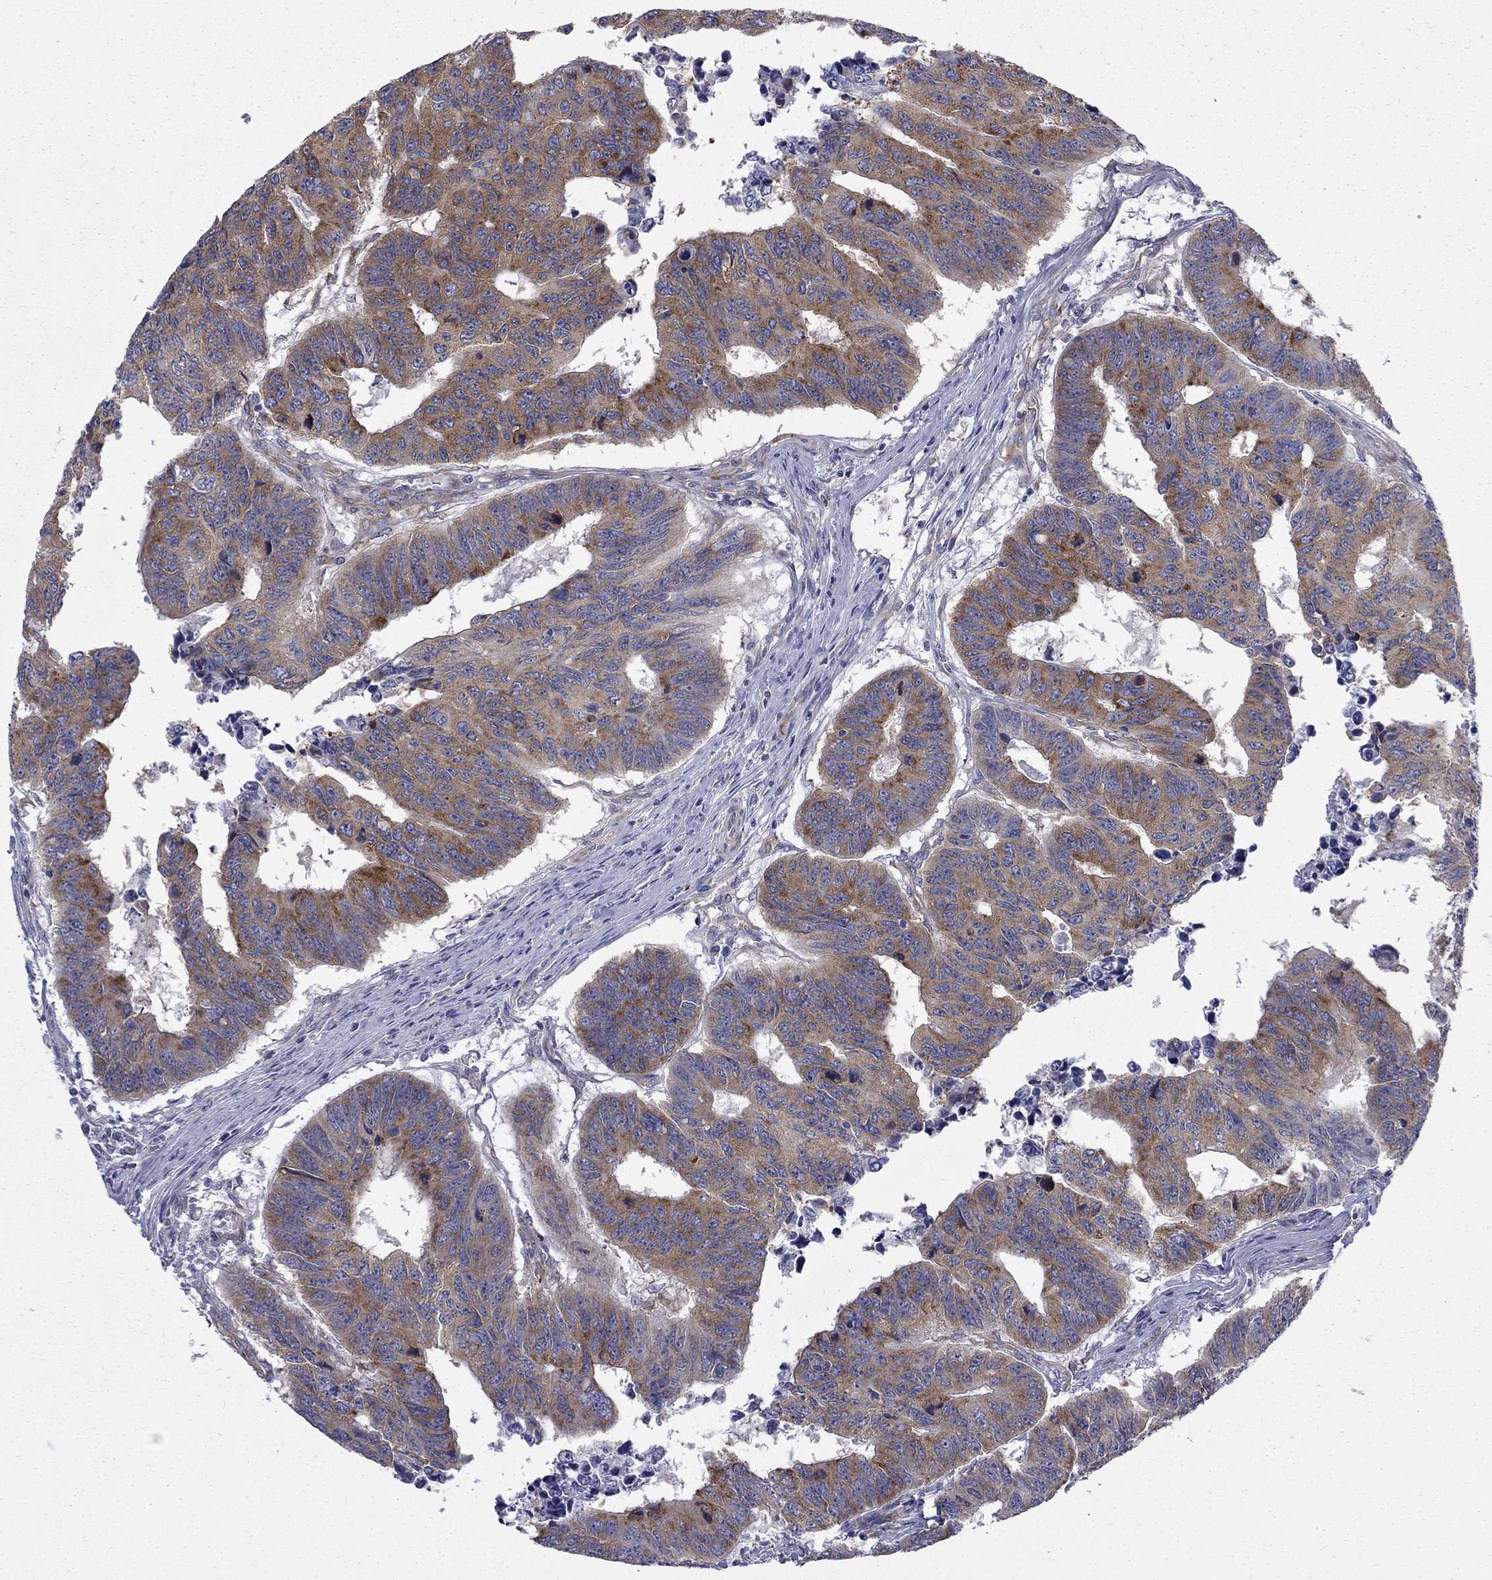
{"staining": {"intensity": "strong", "quantity": "25%-75%", "location": "cytoplasmic/membranous"}, "tissue": "colorectal cancer", "cell_type": "Tumor cells", "image_type": "cancer", "snomed": [{"axis": "morphology", "description": "Adenocarcinoma, NOS"}, {"axis": "topography", "description": "Rectum"}], "caption": "Immunohistochemical staining of human colorectal cancer exhibits high levels of strong cytoplasmic/membranous staining in about 25%-75% of tumor cells.", "gene": "PABPC4", "patient": {"sex": "female", "age": 85}}